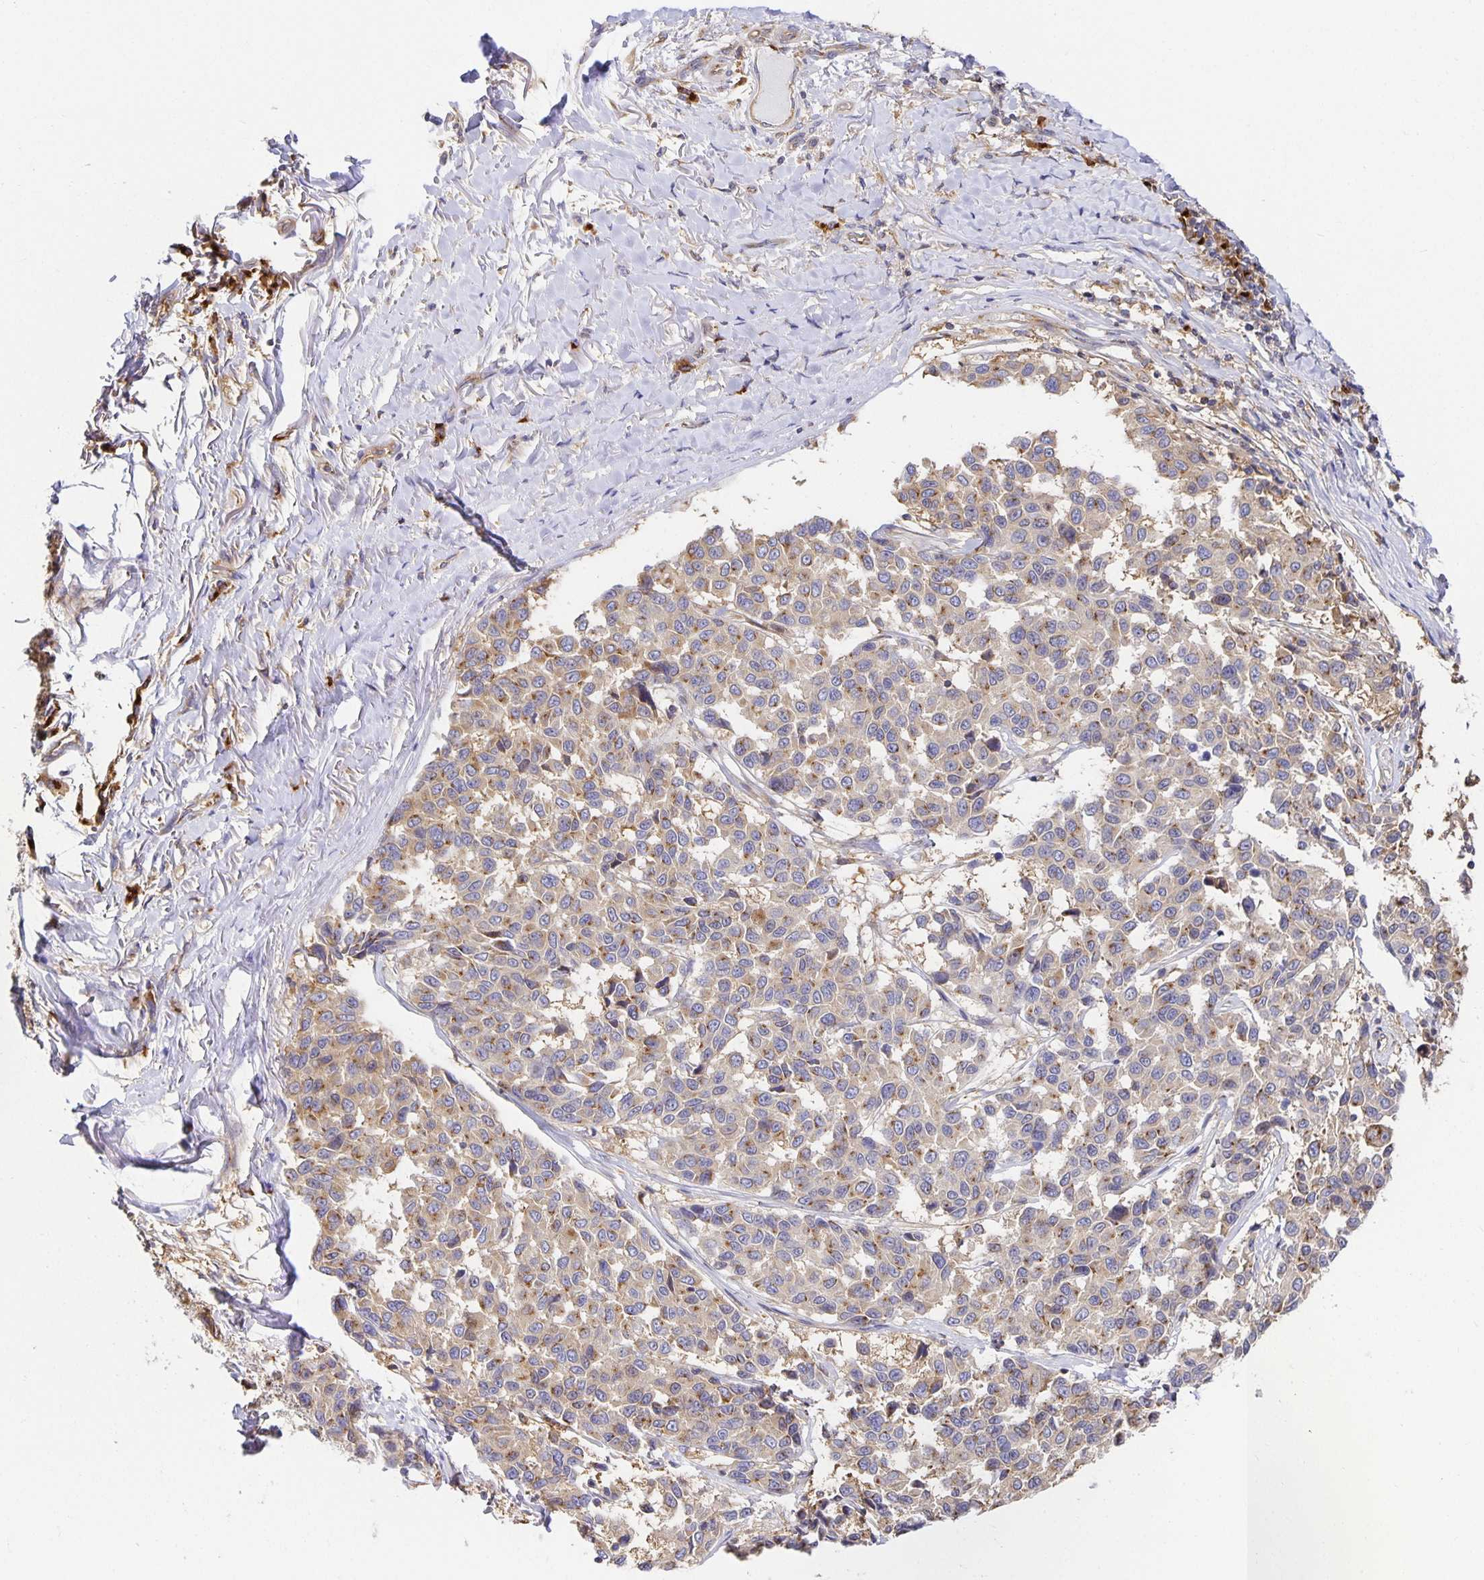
{"staining": {"intensity": "moderate", "quantity": ">75%", "location": "cytoplasmic/membranous"}, "tissue": "melanoma", "cell_type": "Tumor cells", "image_type": "cancer", "snomed": [{"axis": "morphology", "description": "Malignant melanoma, NOS"}, {"axis": "topography", "description": "Skin"}], "caption": "High-power microscopy captured an IHC micrograph of malignant melanoma, revealing moderate cytoplasmic/membranous staining in about >75% of tumor cells. The staining was performed using DAB, with brown indicating positive protein expression. Nuclei are stained blue with hematoxylin.", "gene": "USO1", "patient": {"sex": "female", "age": 66}}